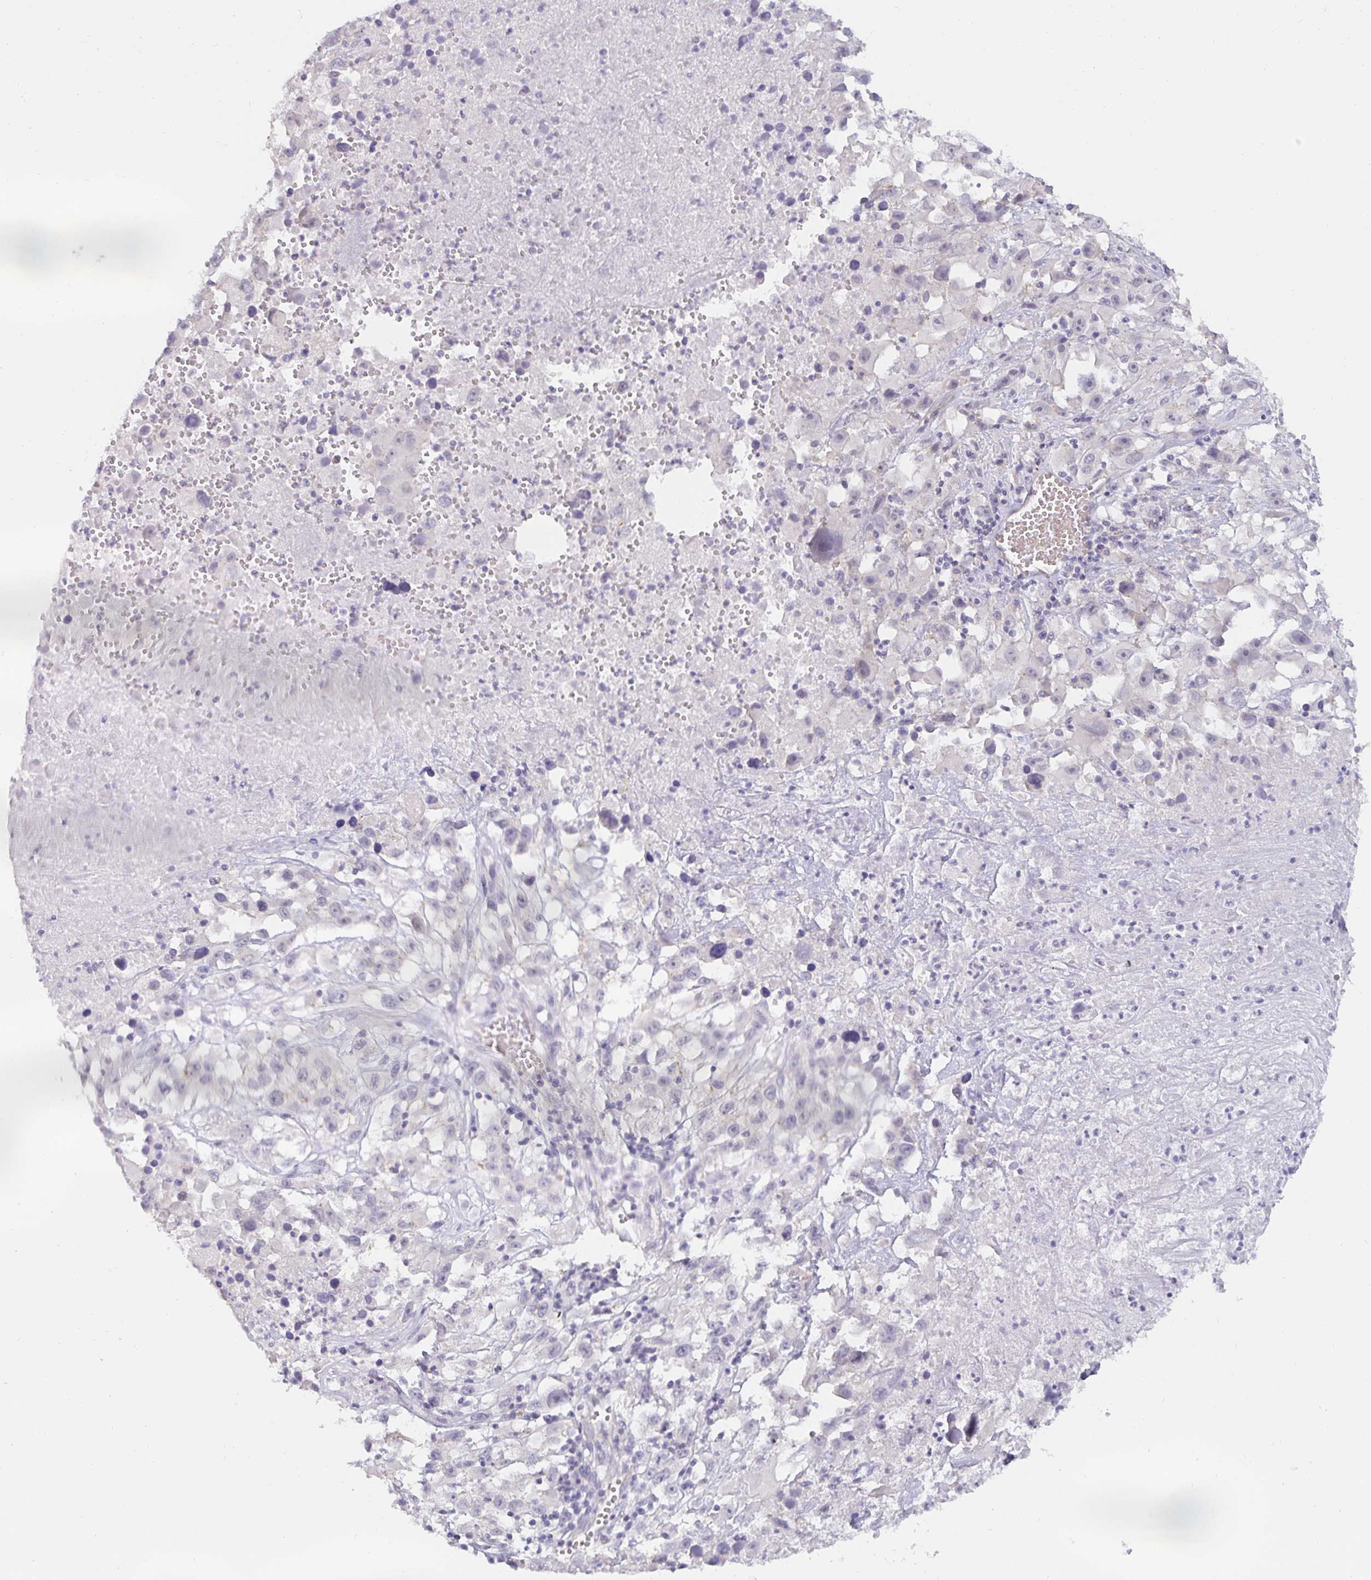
{"staining": {"intensity": "negative", "quantity": "none", "location": "none"}, "tissue": "melanoma", "cell_type": "Tumor cells", "image_type": "cancer", "snomed": [{"axis": "morphology", "description": "Malignant melanoma, Metastatic site"}, {"axis": "topography", "description": "Soft tissue"}], "caption": "Histopathology image shows no protein staining in tumor cells of melanoma tissue. (IHC, brightfield microscopy, high magnification).", "gene": "PDX1", "patient": {"sex": "male", "age": 50}}